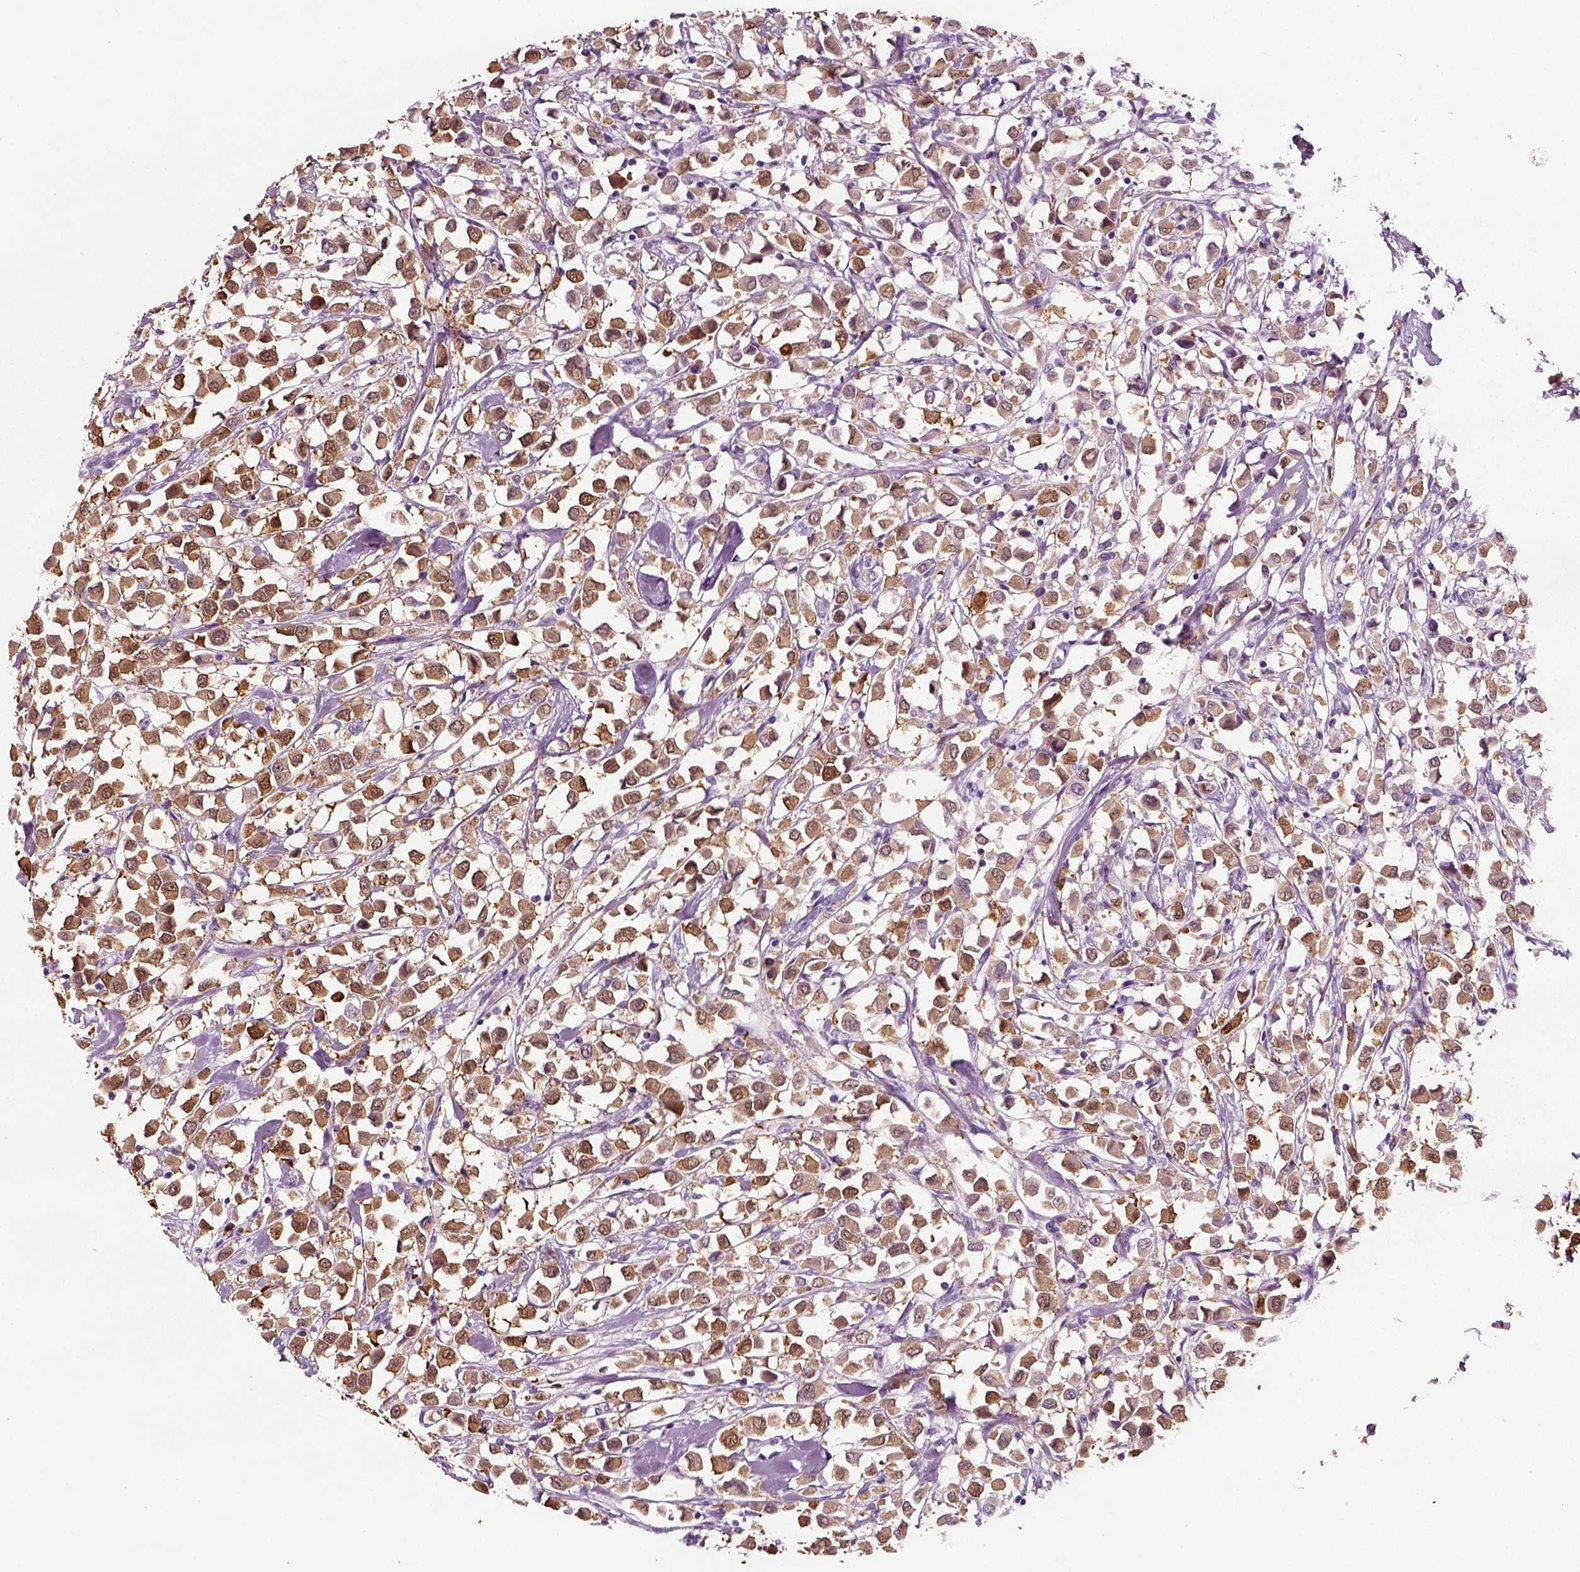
{"staining": {"intensity": "moderate", "quantity": ">75%", "location": "cytoplasmic/membranous"}, "tissue": "breast cancer", "cell_type": "Tumor cells", "image_type": "cancer", "snomed": [{"axis": "morphology", "description": "Duct carcinoma"}, {"axis": "topography", "description": "Breast"}], "caption": "Immunohistochemical staining of human breast infiltrating ductal carcinoma displays moderate cytoplasmic/membranous protein expression in approximately >75% of tumor cells. The protein is shown in brown color, while the nuclei are stained blue.", "gene": "CRABP1", "patient": {"sex": "female", "age": 61}}